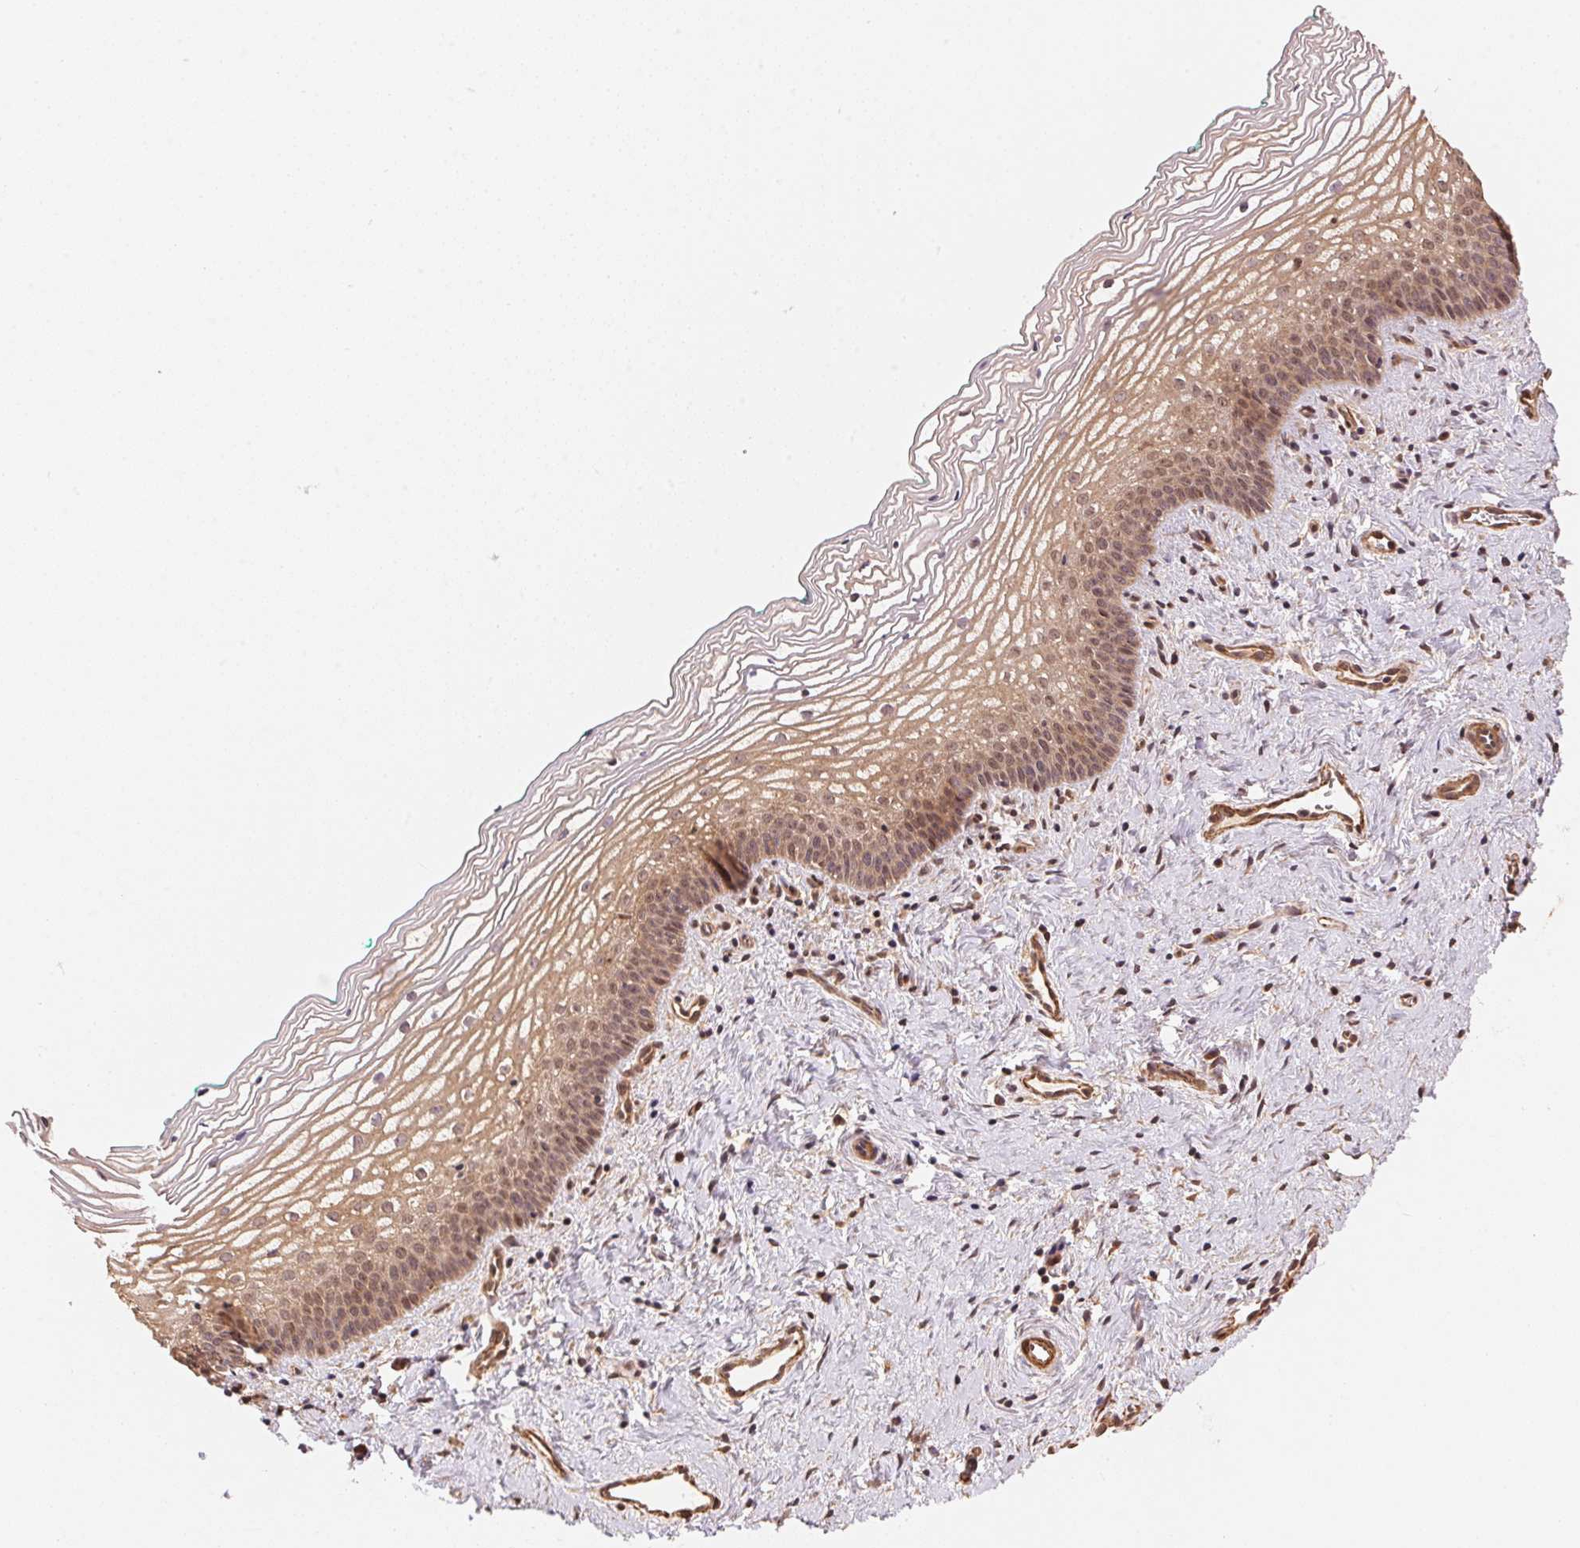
{"staining": {"intensity": "moderate", "quantity": "25%-75%", "location": "cytoplasmic/membranous,nuclear"}, "tissue": "vagina", "cell_type": "Squamous epithelial cells", "image_type": "normal", "snomed": [{"axis": "morphology", "description": "Normal tissue, NOS"}, {"axis": "topography", "description": "Vagina"}], "caption": "Squamous epithelial cells show medium levels of moderate cytoplasmic/membranous,nuclear expression in about 25%-75% of cells in benign human vagina. (DAB (3,3'-diaminobenzidine) IHC with brightfield microscopy, high magnification).", "gene": "TNIP2", "patient": {"sex": "female", "age": 44}}